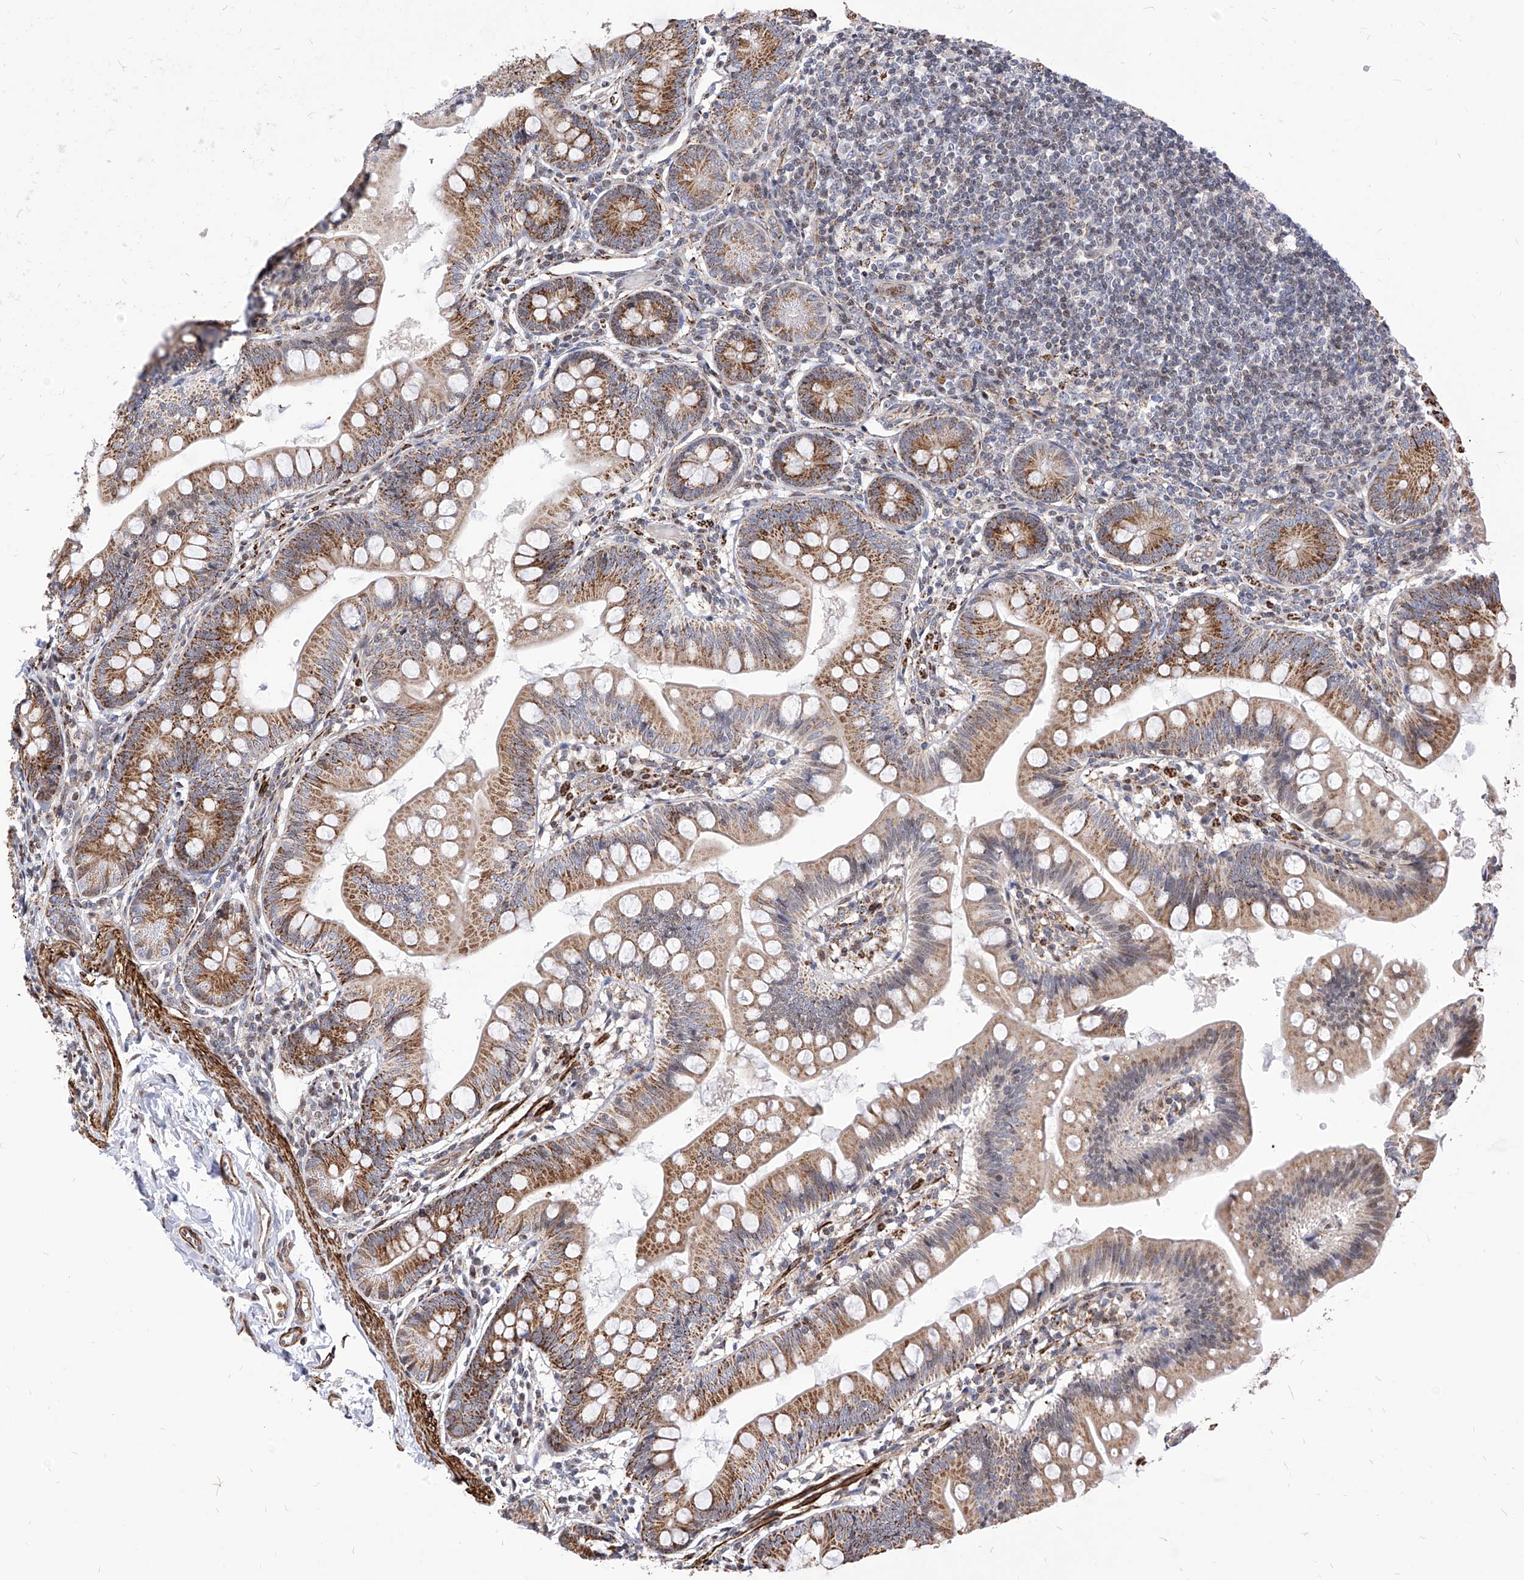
{"staining": {"intensity": "moderate", "quantity": ">75%", "location": "cytoplasmic/membranous"}, "tissue": "small intestine", "cell_type": "Glandular cells", "image_type": "normal", "snomed": [{"axis": "morphology", "description": "Normal tissue, NOS"}, {"axis": "topography", "description": "Small intestine"}], "caption": "Immunohistochemical staining of unremarkable human small intestine displays moderate cytoplasmic/membranous protein staining in approximately >75% of glandular cells.", "gene": "TTLL8", "patient": {"sex": "male", "age": 7}}